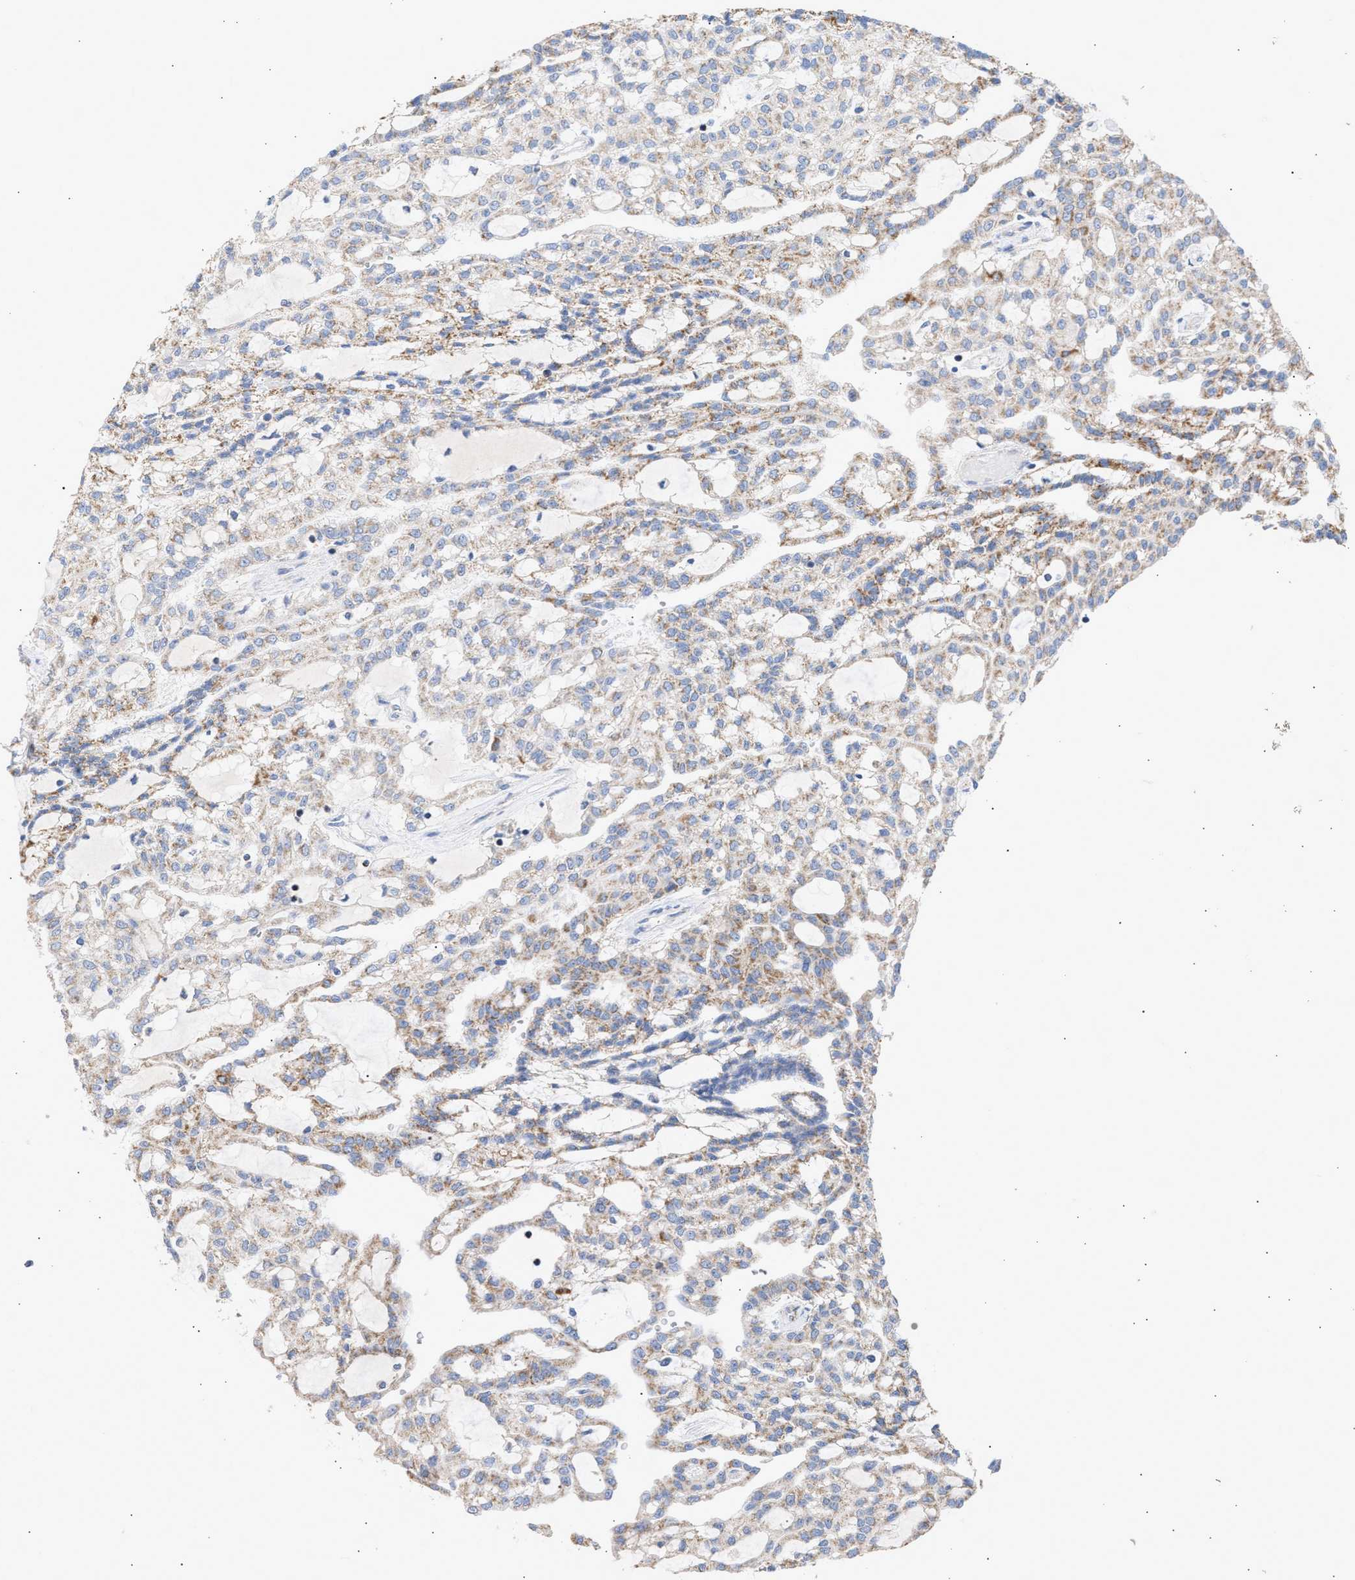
{"staining": {"intensity": "moderate", "quantity": "25%-75%", "location": "cytoplasmic/membranous"}, "tissue": "renal cancer", "cell_type": "Tumor cells", "image_type": "cancer", "snomed": [{"axis": "morphology", "description": "Adenocarcinoma, NOS"}, {"axis": "topography", "description": "Kidney"}], "caption": "IHC histopathology image of neoplastic tissue: renal cancer stained using immunohistochemistry shows medium levels of moderate protein expression localized specifically in the cytoplasmic/membranous of tumor cells, appearing as a cytoplasmic/membranous brown color.", "gene": "ACOT13", "patient": {"sex": "male", "age": 63}}